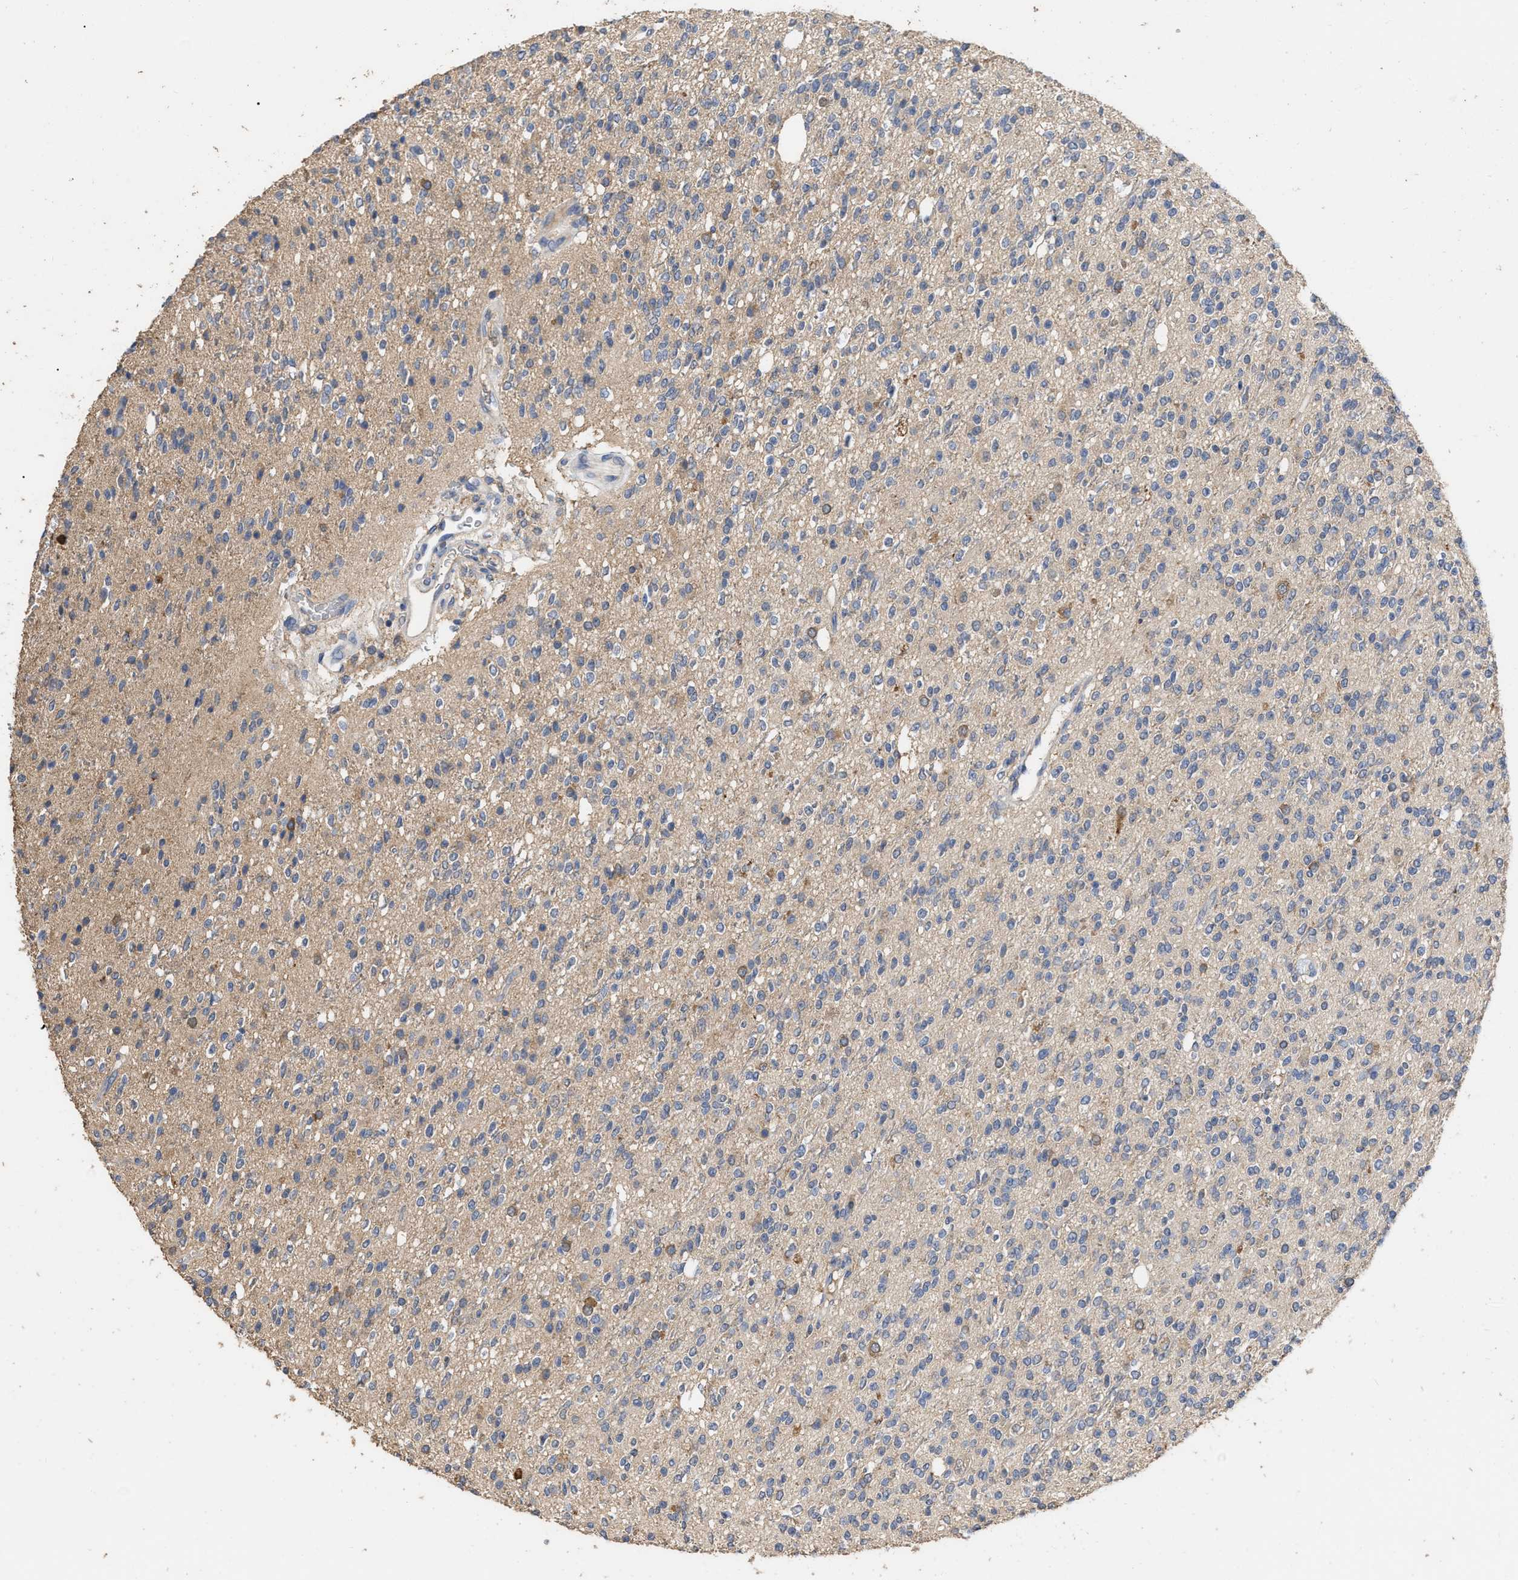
{"staining": {"intensity": "negative", "quantity": "none", "location": "none"}, "tissue": "glioma", "cell_type": "Tumor cells", "image_type": "cancer", "snomed": [{"axis": "morphology", "description": "Glioma, malignant, High grade"}, {"axis": "topography", "description": "Brain"}], "caption": "Tumor cells are negative for brown protein staining in malignant high-grade glioma.", "gene": "GPR179", "patient": {"sex": "male", "age": 34}}